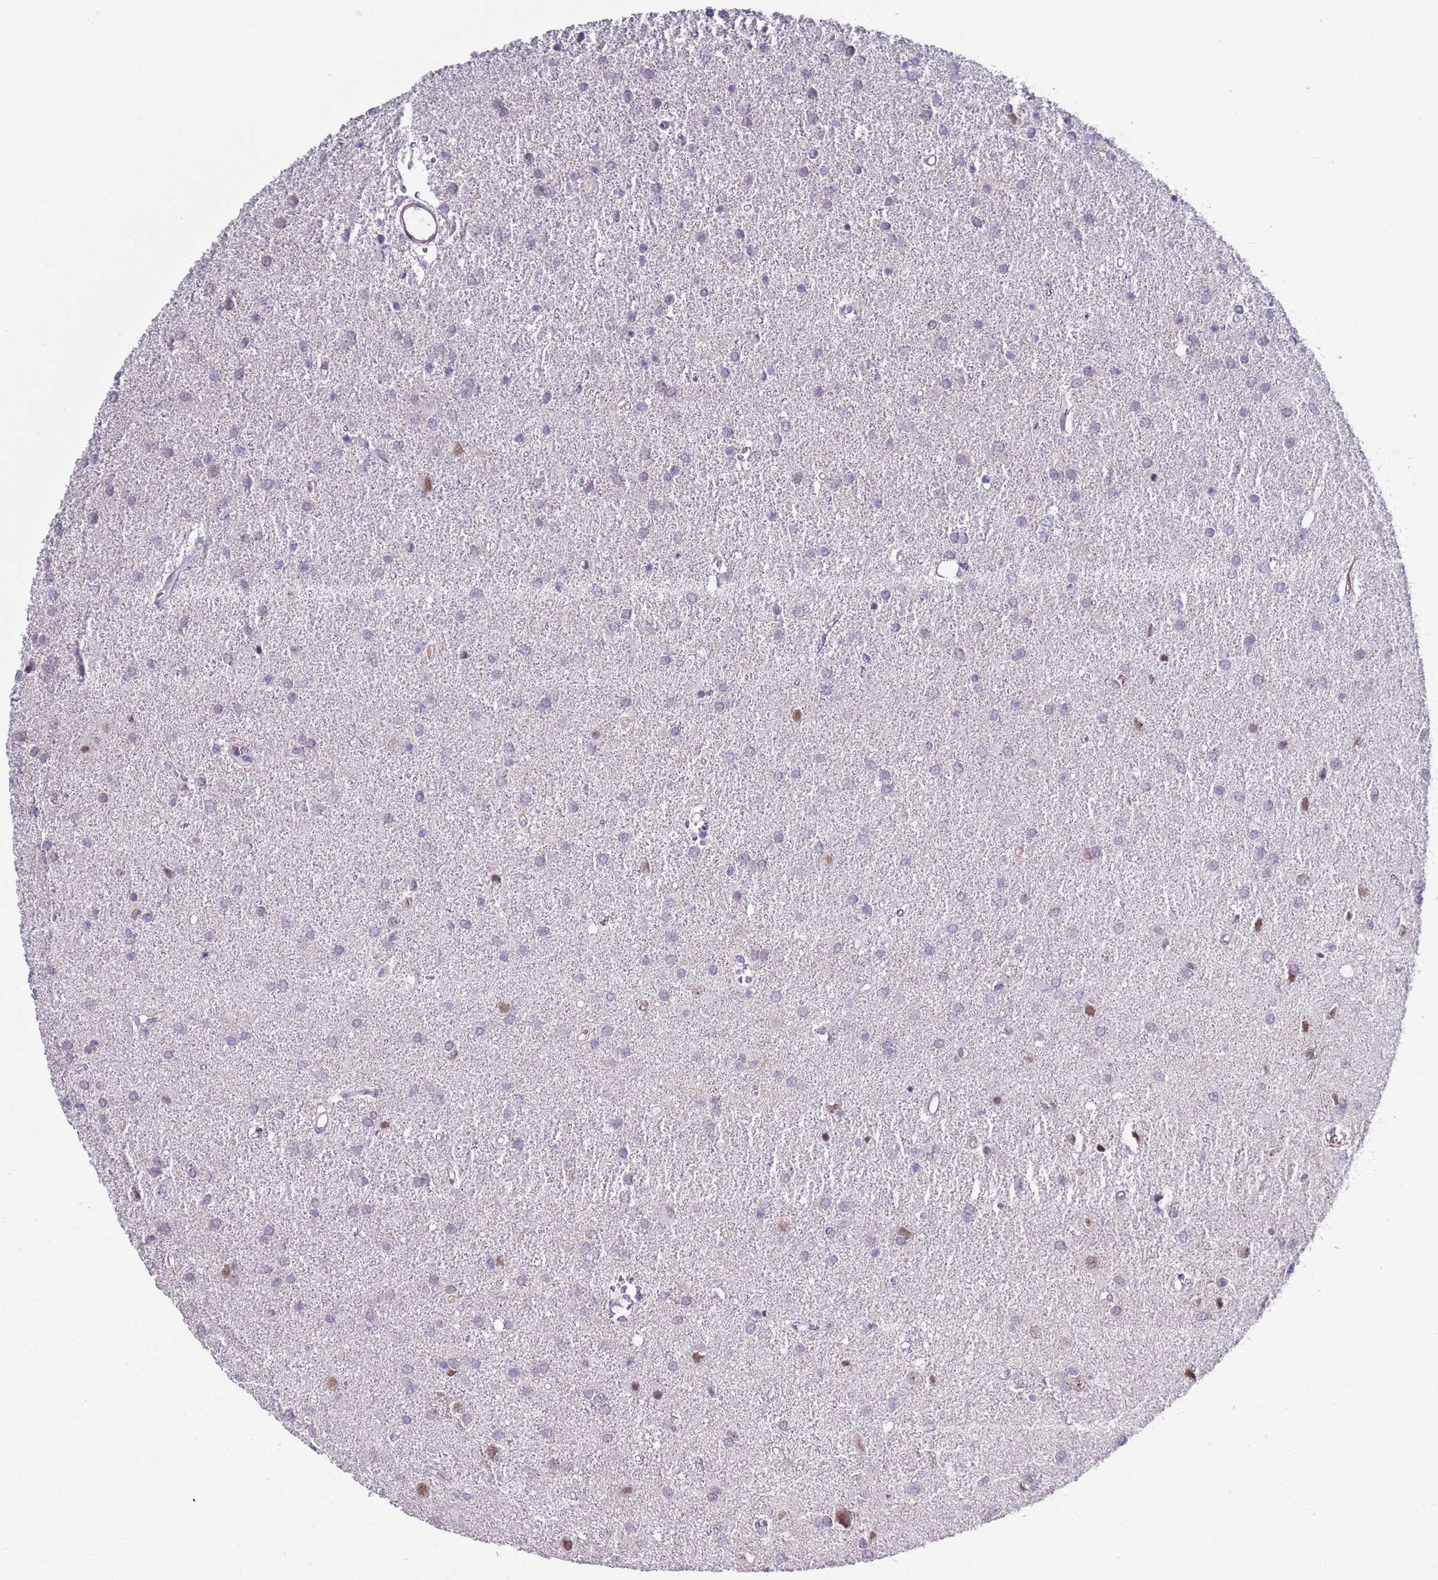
{"staining": {"intensity": "negative", "quantity": "none", "location": "none"}, "tissue": "glioma", "cell_type": "Tumor cells", "image_type": "cancer", "snomed": [{"axis": "morphology", "description": "Glioma, malignant, High grade"}, {"axis": "topography", "description": "Brain"}], "caption": "Tumor cells show no significant protein positivity in malignant high-grade glioma.", "gene": "NPAP1", "patient": {"sex": "female", "age": 50}}